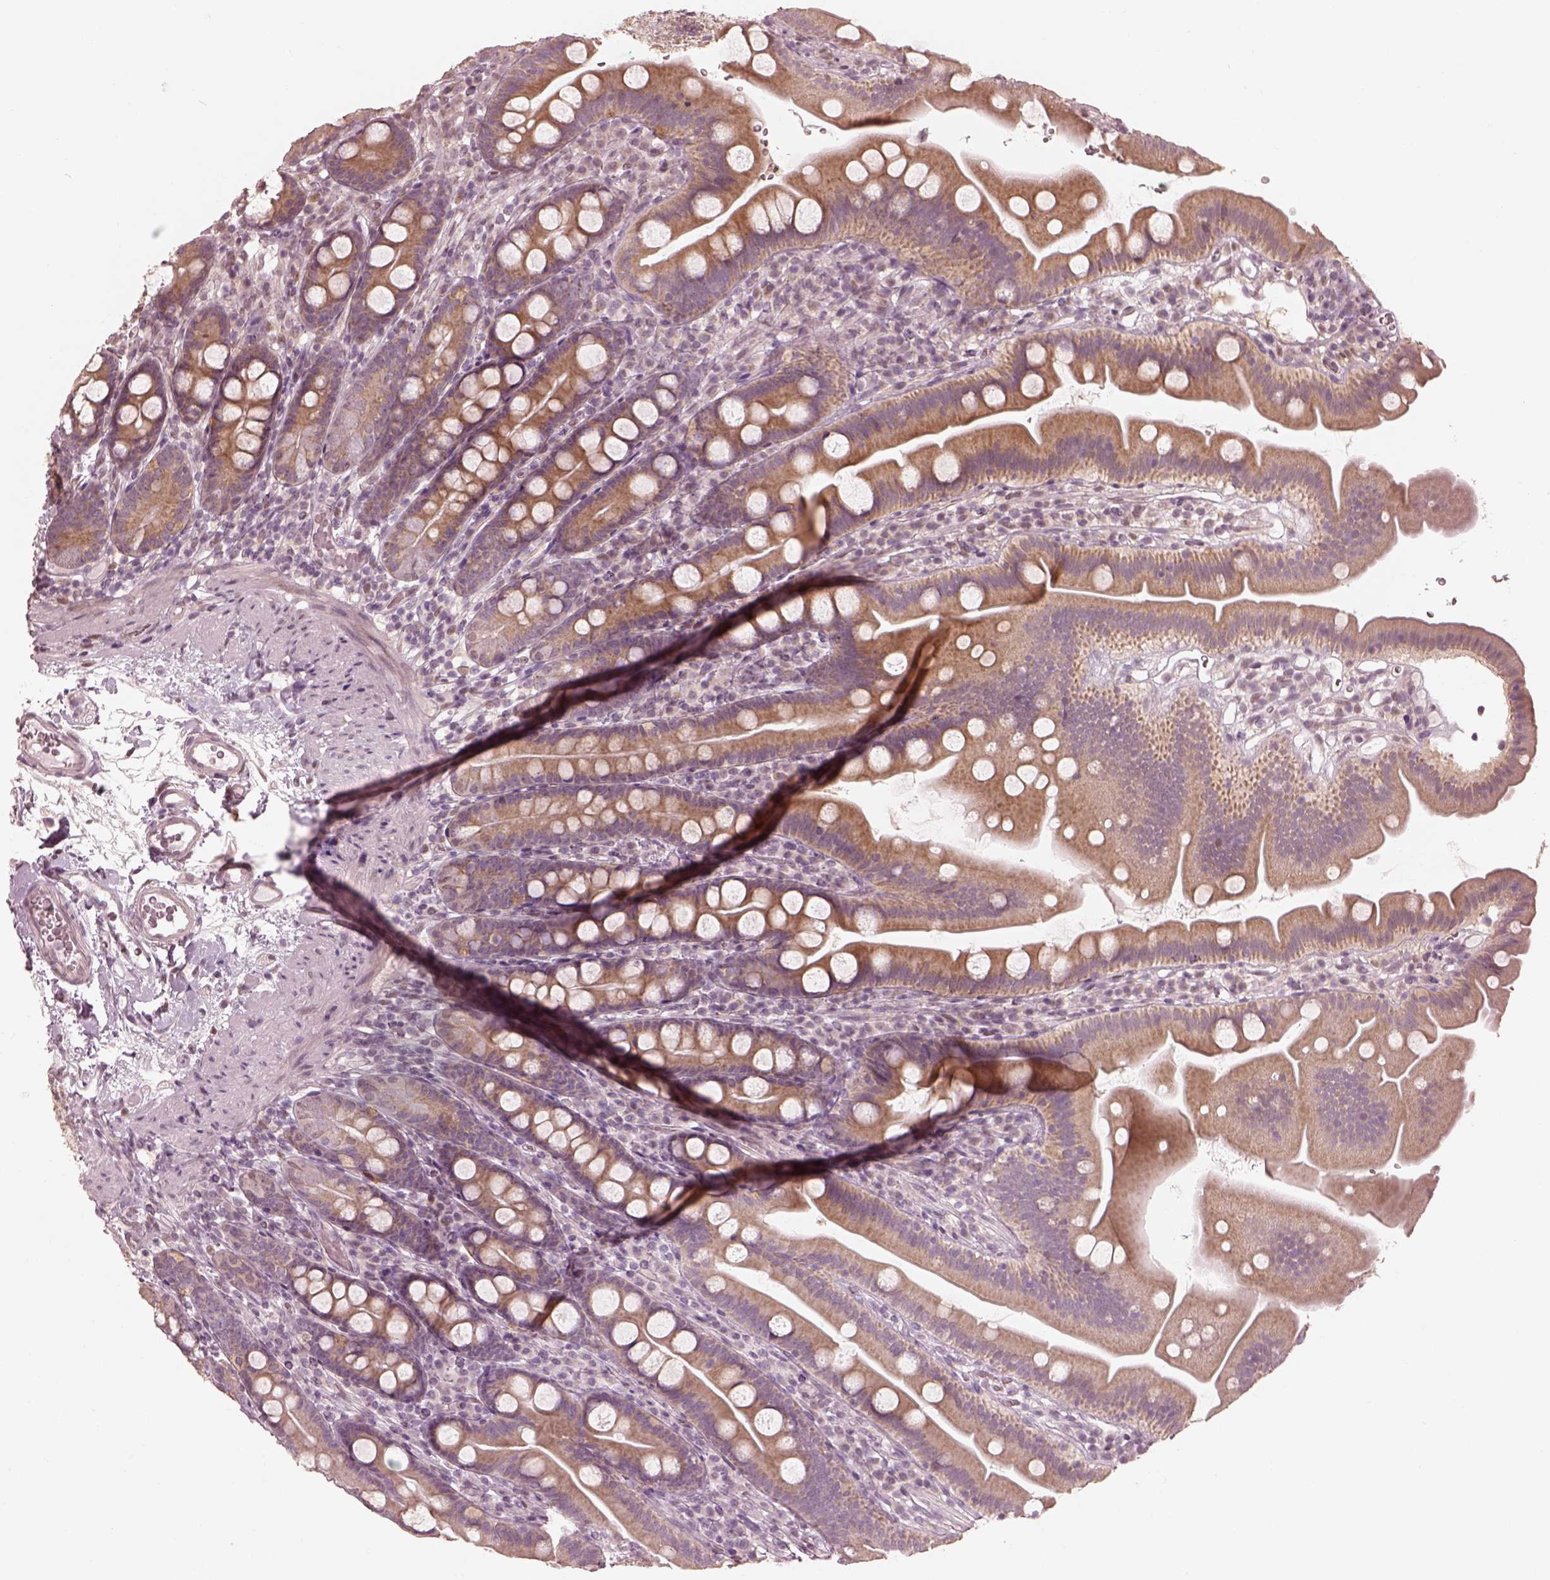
{"staining": {"intensity": "weak", "quantity": ">75%", "location": "cytoplasmic/membranous"}, "tissue": "duodenum", "cell_type": "Glandular cells", "image_type": "normal", "snomed": [{"axis": "morphology", "description": "Normal tissue, NOS"}, {"axis": "topography", "description": "Duodenum"}], "caption": "This micrograph shows IHC staining of unremarkable human duodenum, with low weak cytoplasmic/membranous expression in about >75% of glandular cells.", "gene": "IQCB1", "patient": {"sex": "female", "age": 67}}